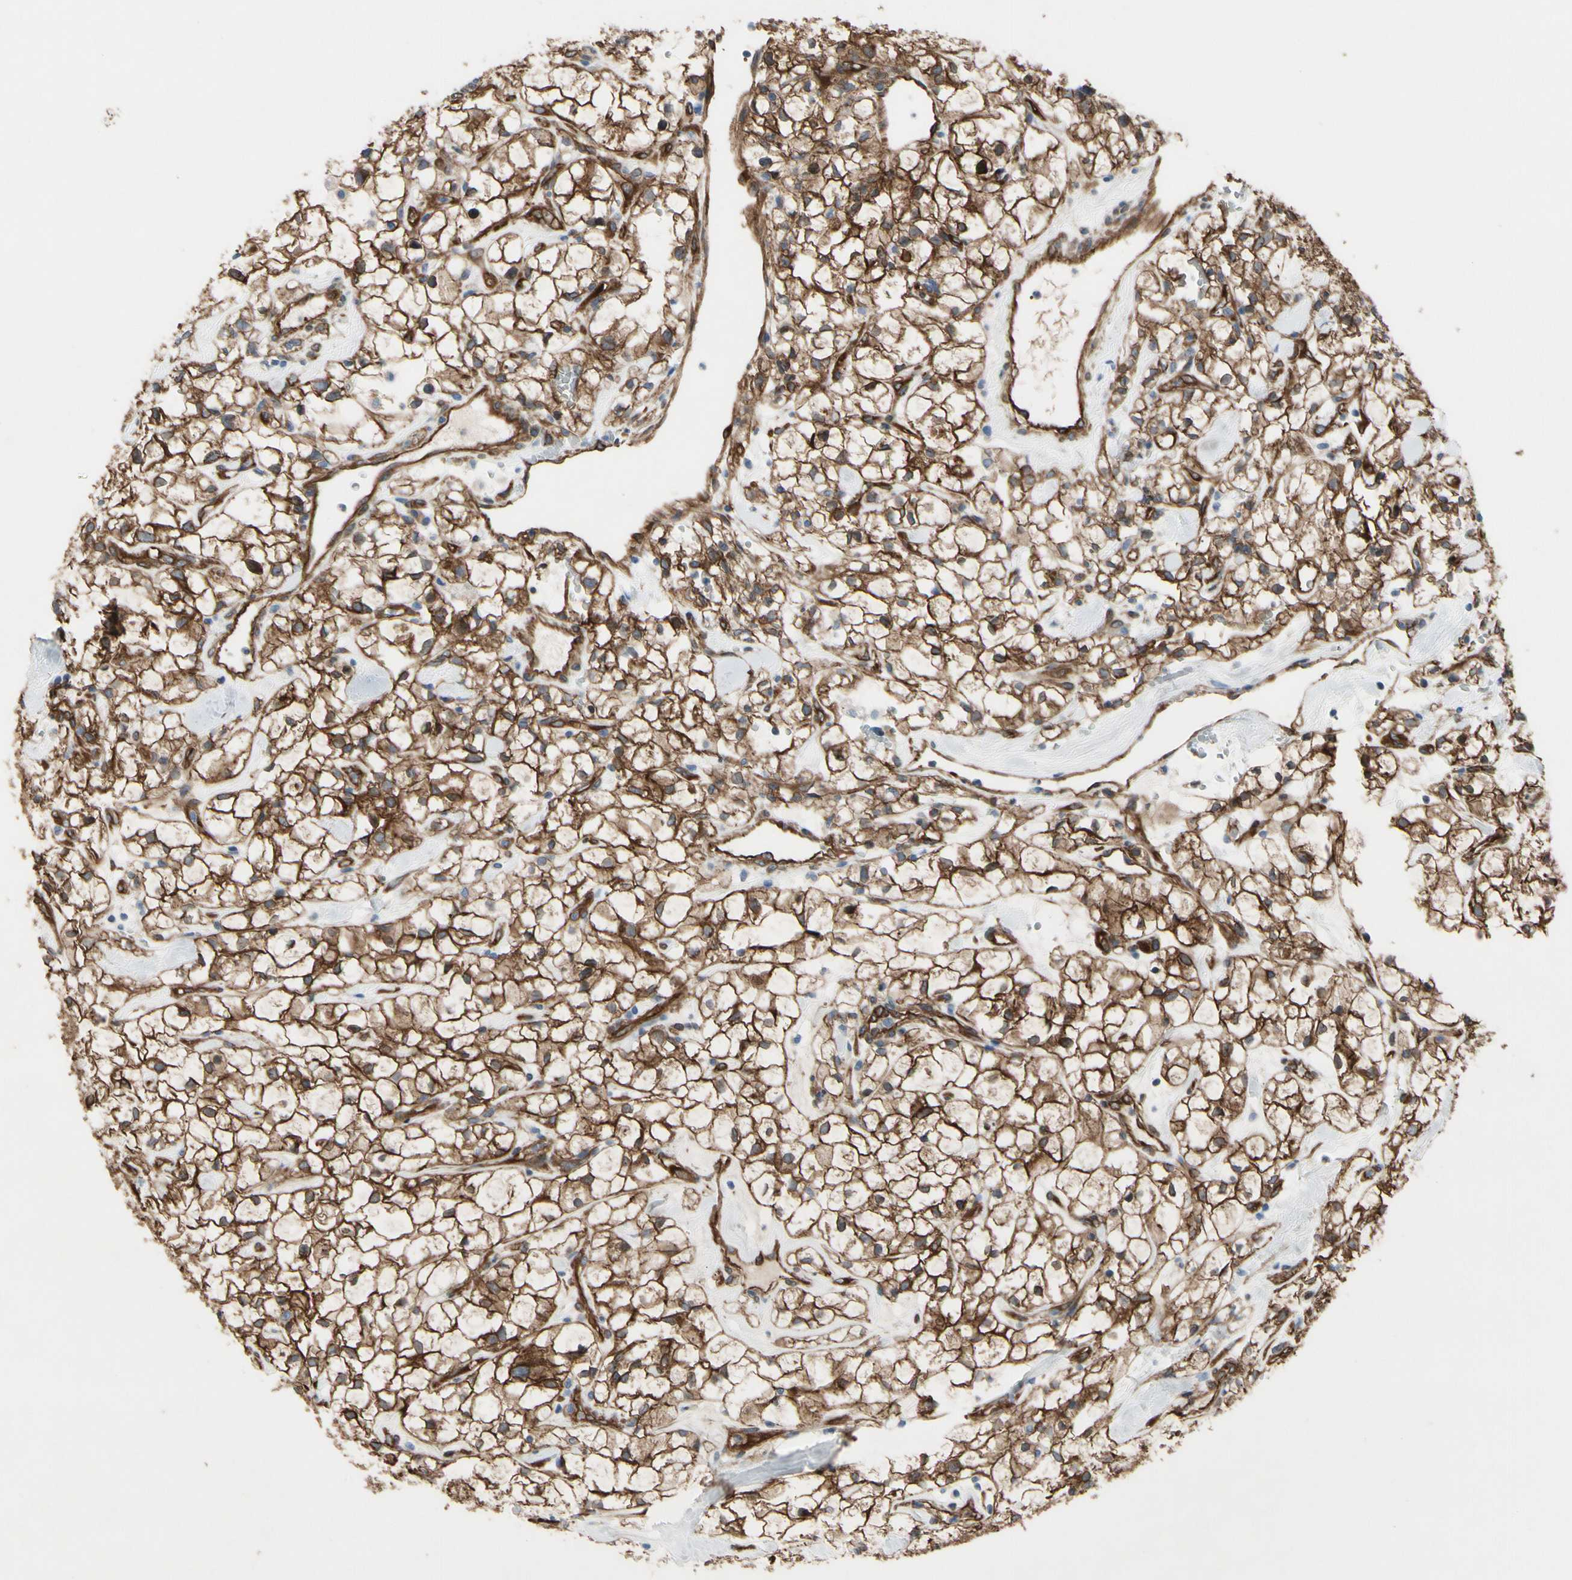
{"staining": {"intensity": "moderate", "quantity": ">75%", "location": "cytoplasmic/membranous"}, "tissue": "renal cancer", "cell_type": "Tumor cells", "image_type": "cancer", "snomed": [{"axis": "morphology", "description": "Adenocarcinoma, NOS"}, {"axis": "topography", "description": "Kidney"}], "caption": "Renal adenocarcinoma stained with a protein marker displays moderate staining in tumor cells.", "gene": "CTTNBP2", "patient": {"sex": "female", "age": 60}}